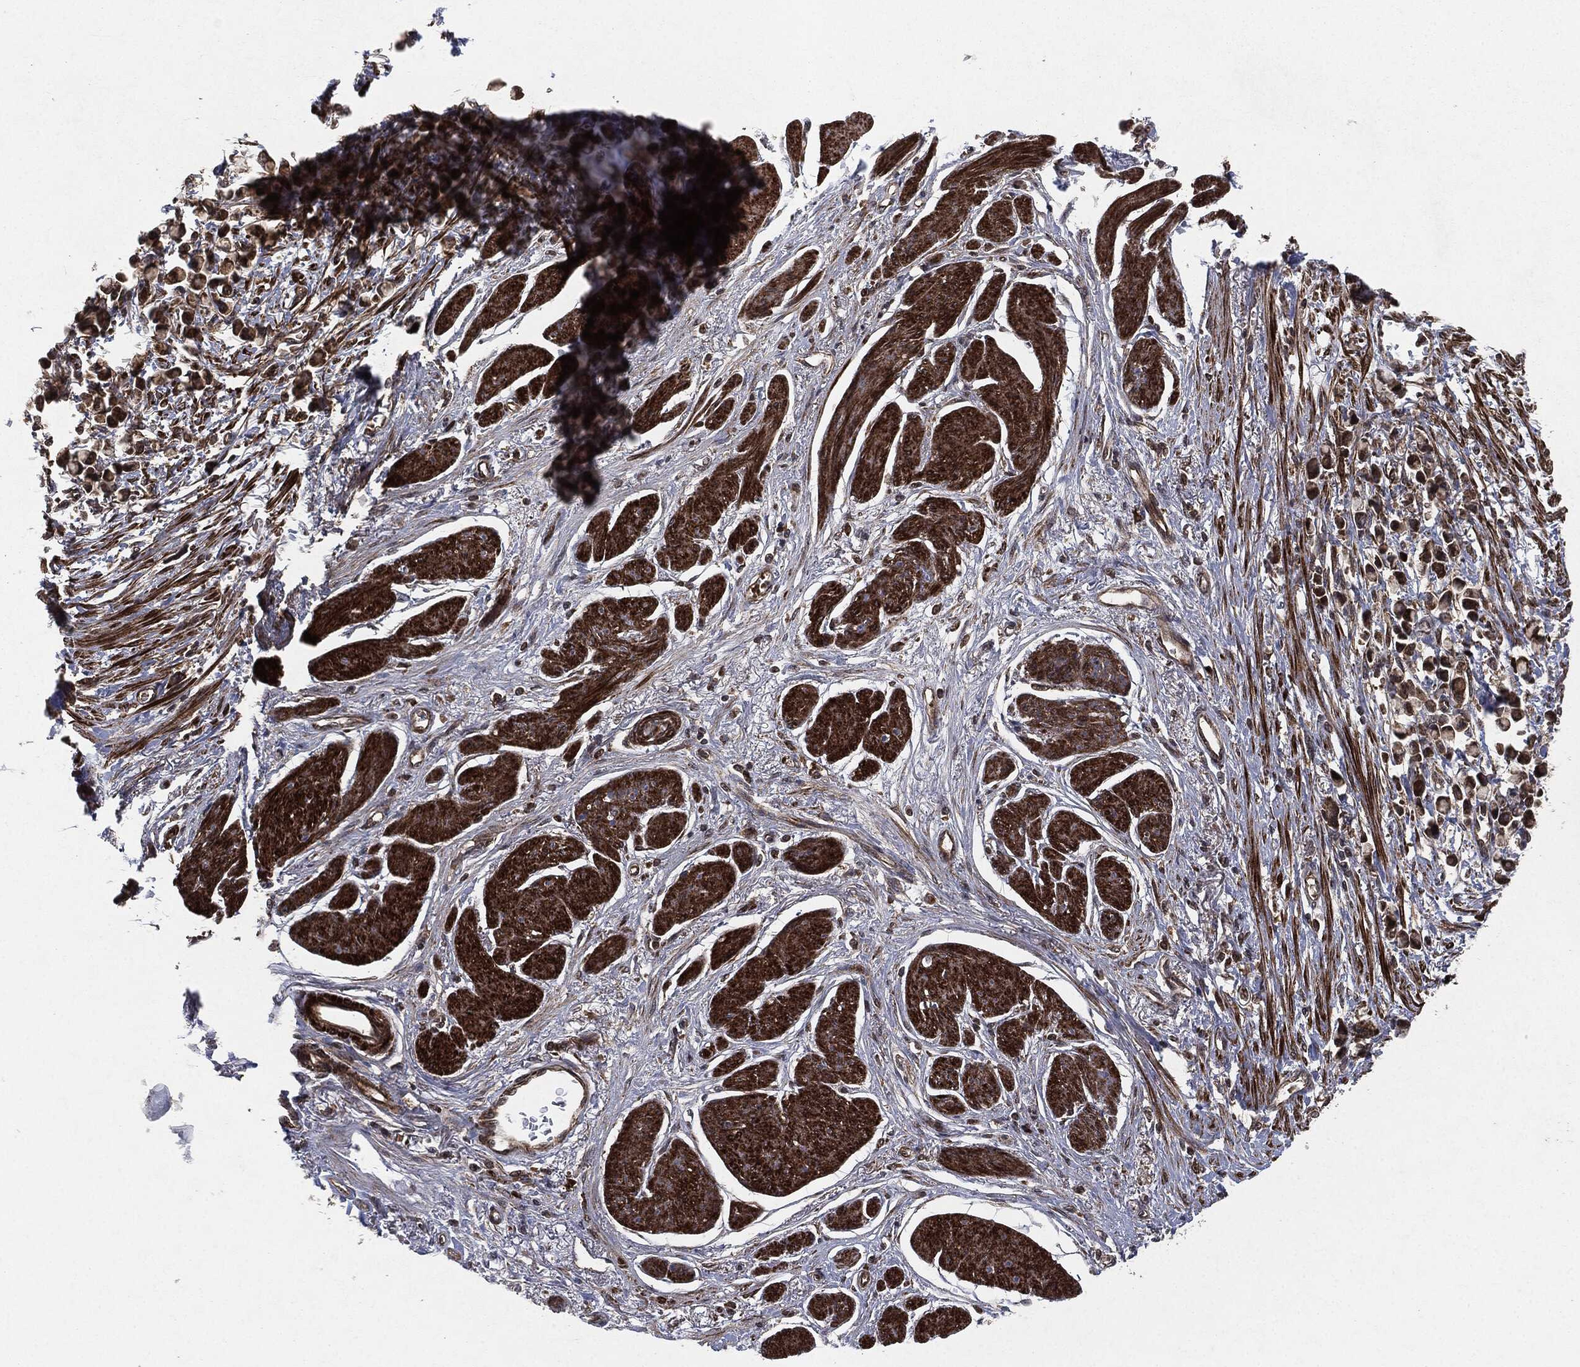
{"staining": {"intensity": "strong", "quantity": "25%-75%", "location": "cytoplasmic/membranous"}, "tissue": "stomach cancer", "cell_type": "Tumor cells", "image_type": "cancer", "snomed": [{"axis": "morphology", "description": "Adenocarcinoma, NOS"}, {"axis": "topography", "description": "Stomach"}], "caption": "Immunohistochemistry (IHC) of stomach cancer (adenocarcinoma) displays high levels of strong cytoplasmic/membranous staining in approximately 25%-75% of tumor cells.", "gene": "RAF1", "patient": {"sex": "female", "age": 81}}